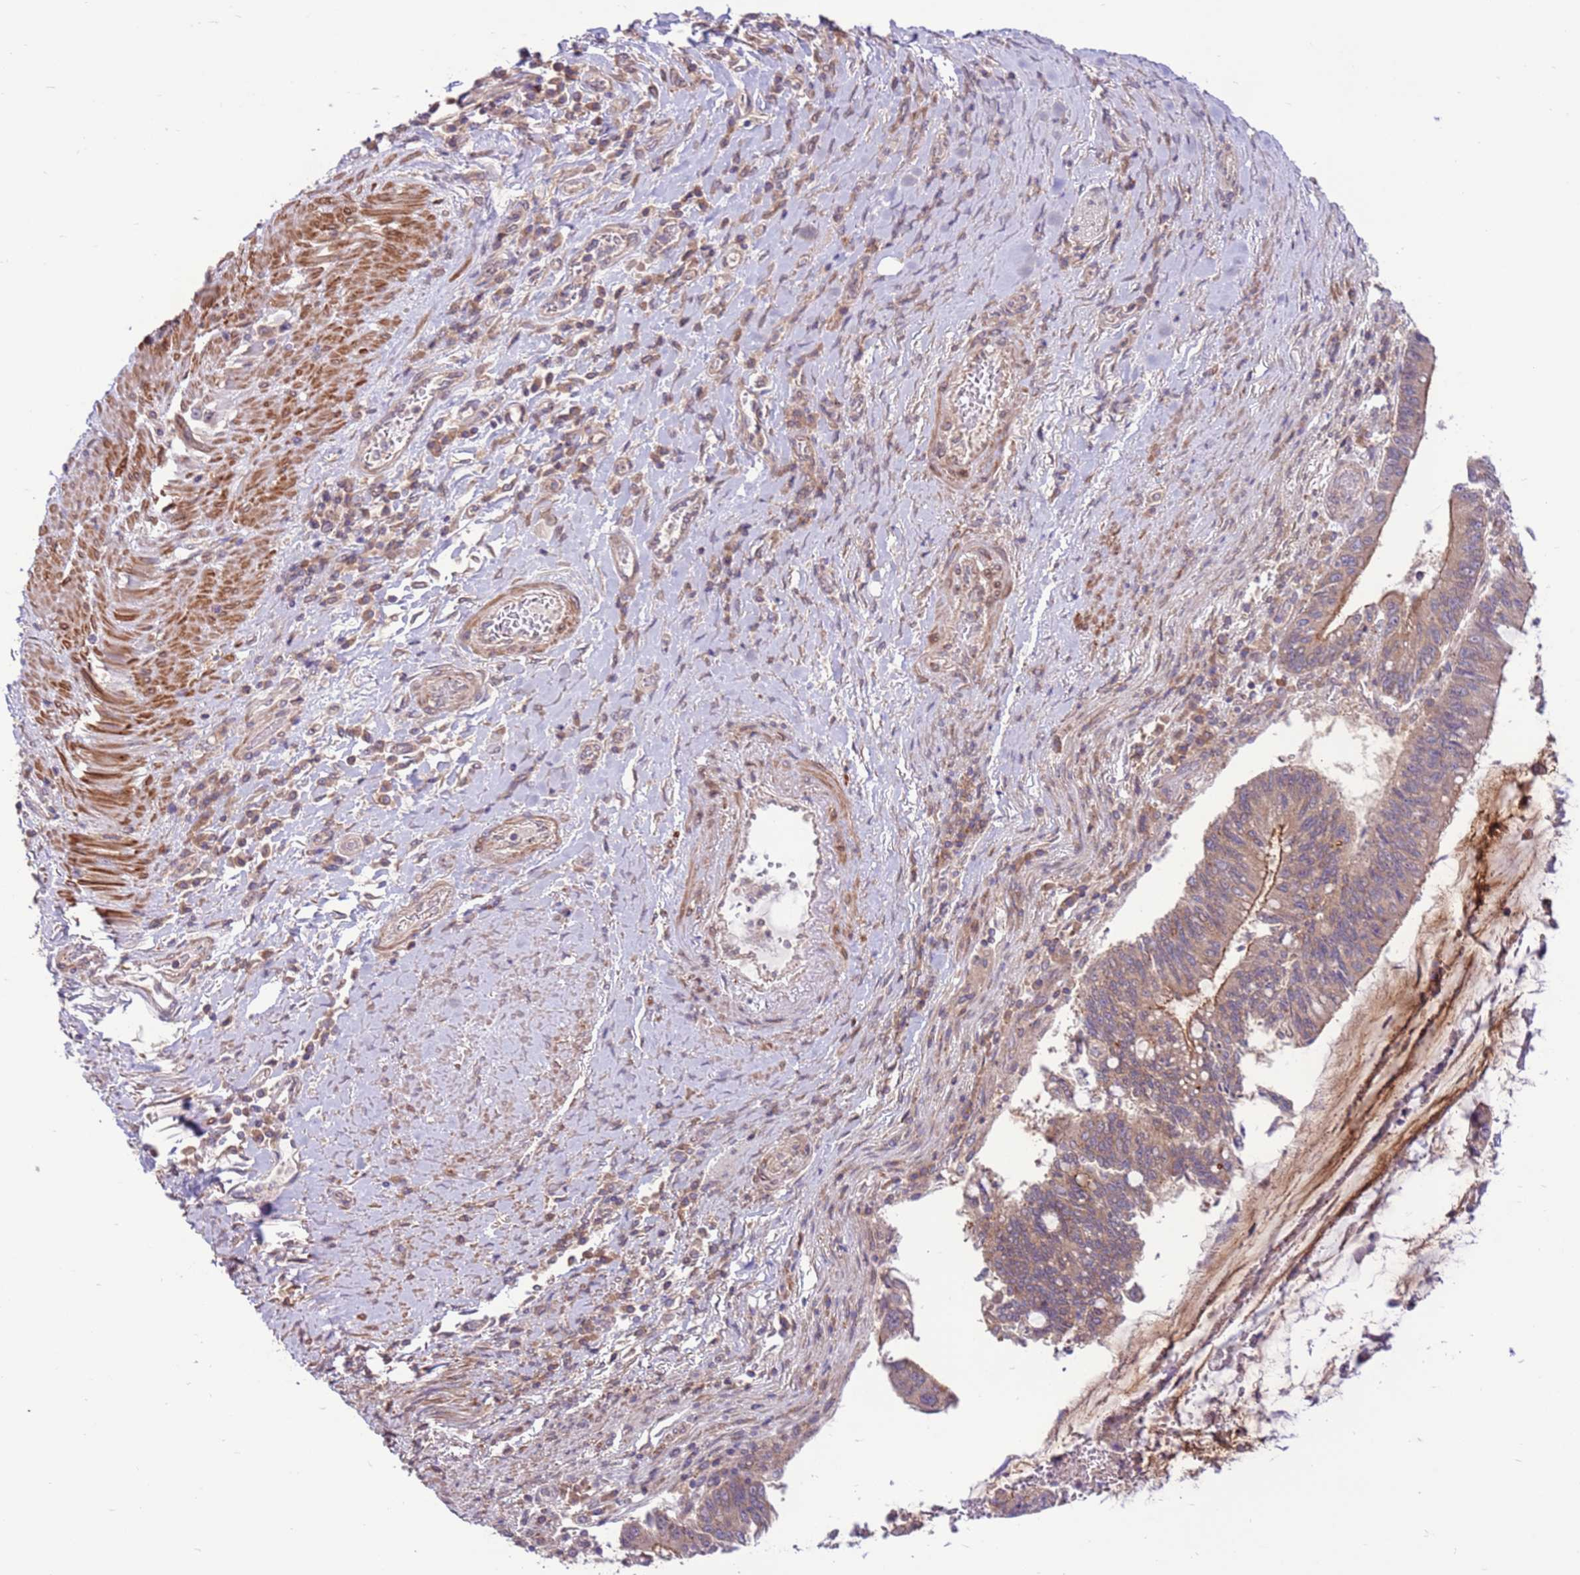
{"staining": {"intensity": "moderate", "quantity": "25%-75%", "location": "cytoplasmic/membranous"}, "tissue": "pancreatic cancer", "cell_type": "Tumor cells", "image_type": "cancer", "snomed": [{"axis": "morphology", "description": "Adenocarcinoma, NOS"}, {"axis": "topography", "description": "Pancreas"}], "caption": "Human adenocarcinoma (pancreatic) stained with a protein marker shows moderate staining in tumor cells.", "gene": "DDX19B", "patient": {"sex": "female", "age": 50}}